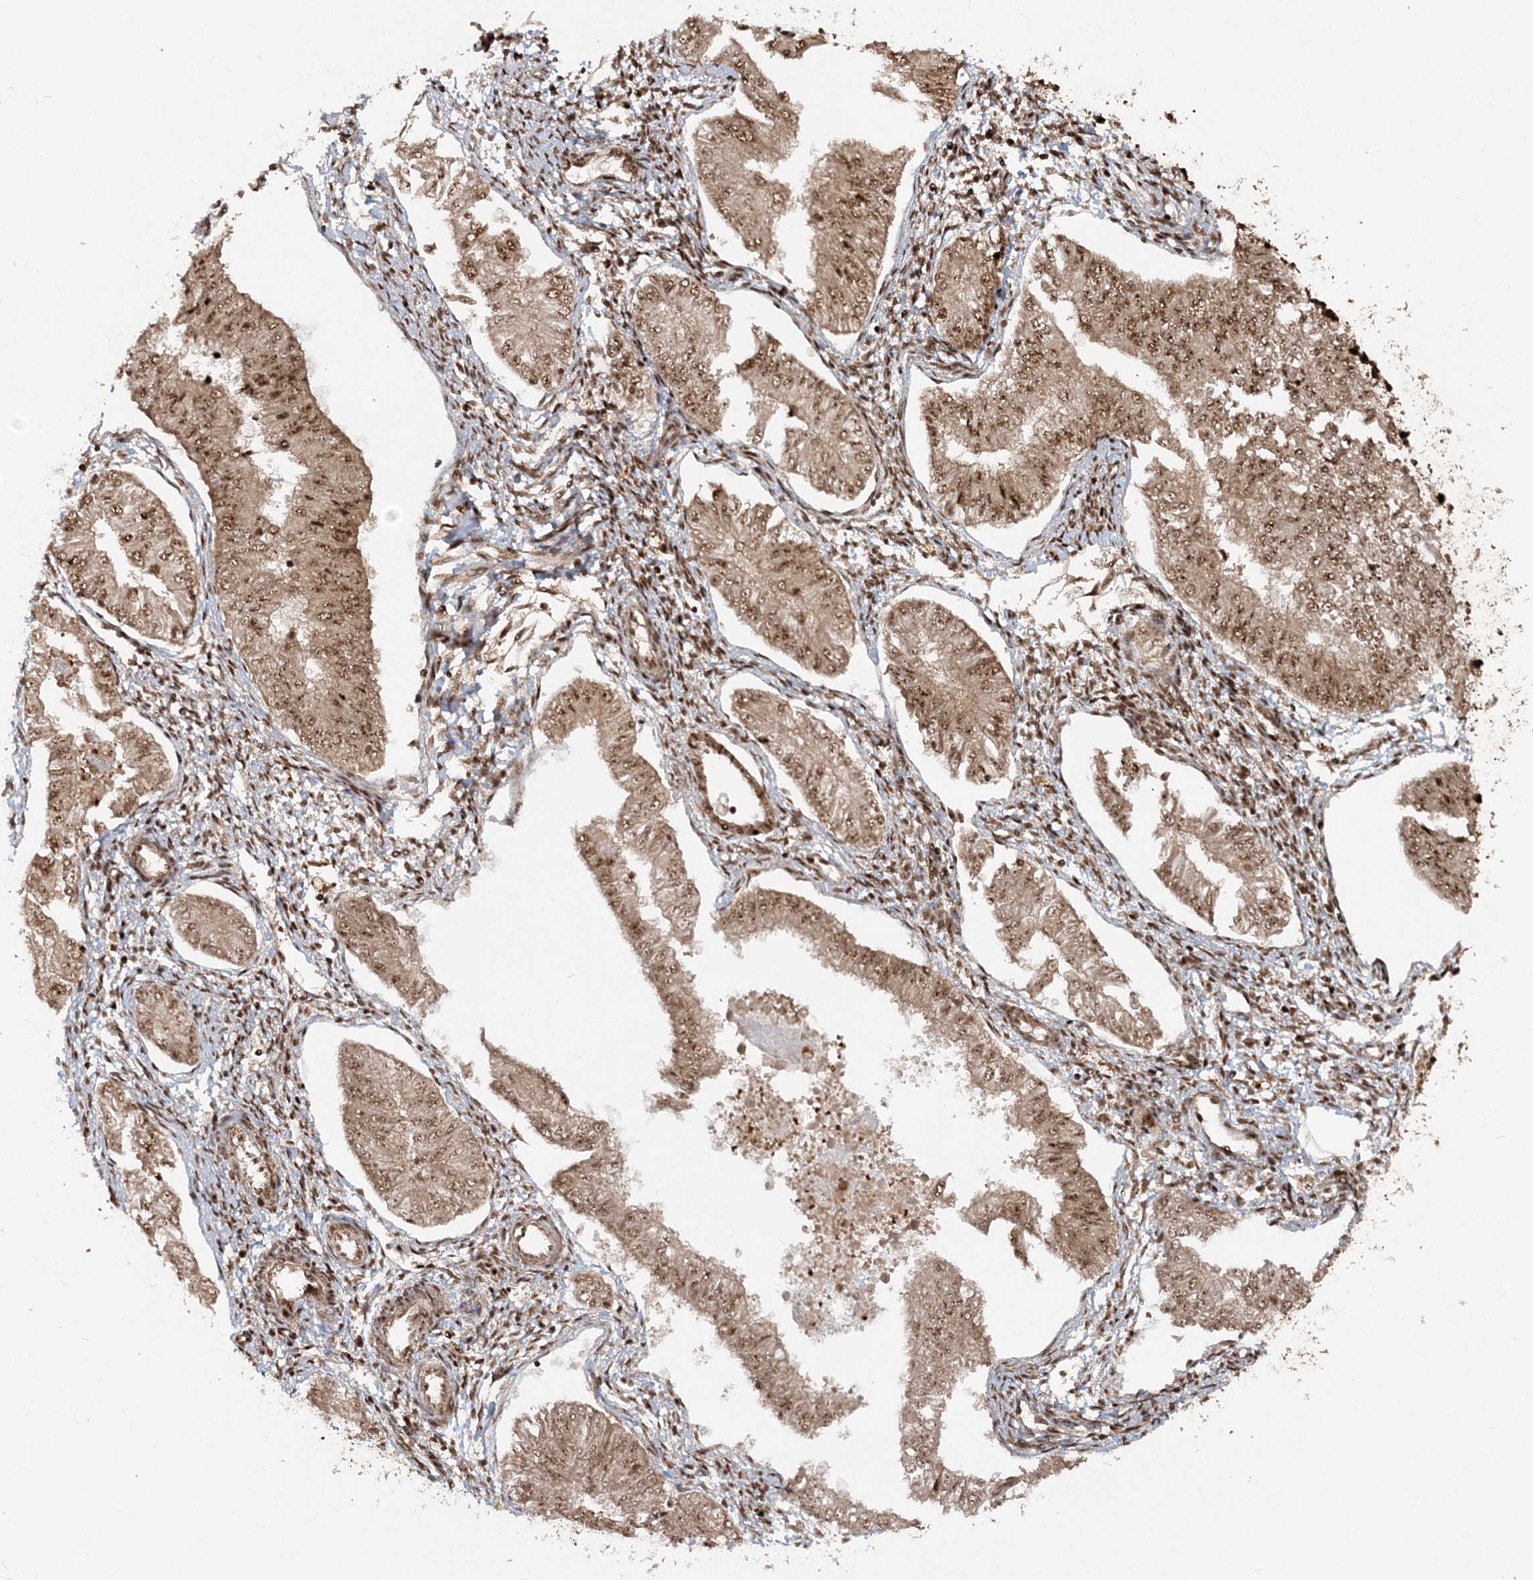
{"staining": {"intensity": "moderate", "quantity": ">75%", "location": "cytoplasmic/membranous,nuclear"}, "tissue": "endometrial cancer", "cell_type": "Tumor cells", "image_type": "cancer", "snomed": [{"axis": "morphology", "description": "Adenocarcinoma, NOS"}, {"axis": "topography", "description": "Endometrium"}], "caption": "Immunohistochemical staining of human endometrial adenocarcinoma demonstrates medium levels of moderate cytoplasmic/membranous and nuclear positivity in approximately >75% of tumor cells.", "gene": "EXOSC8", "patient": {"sex": "female", "age": 53}}